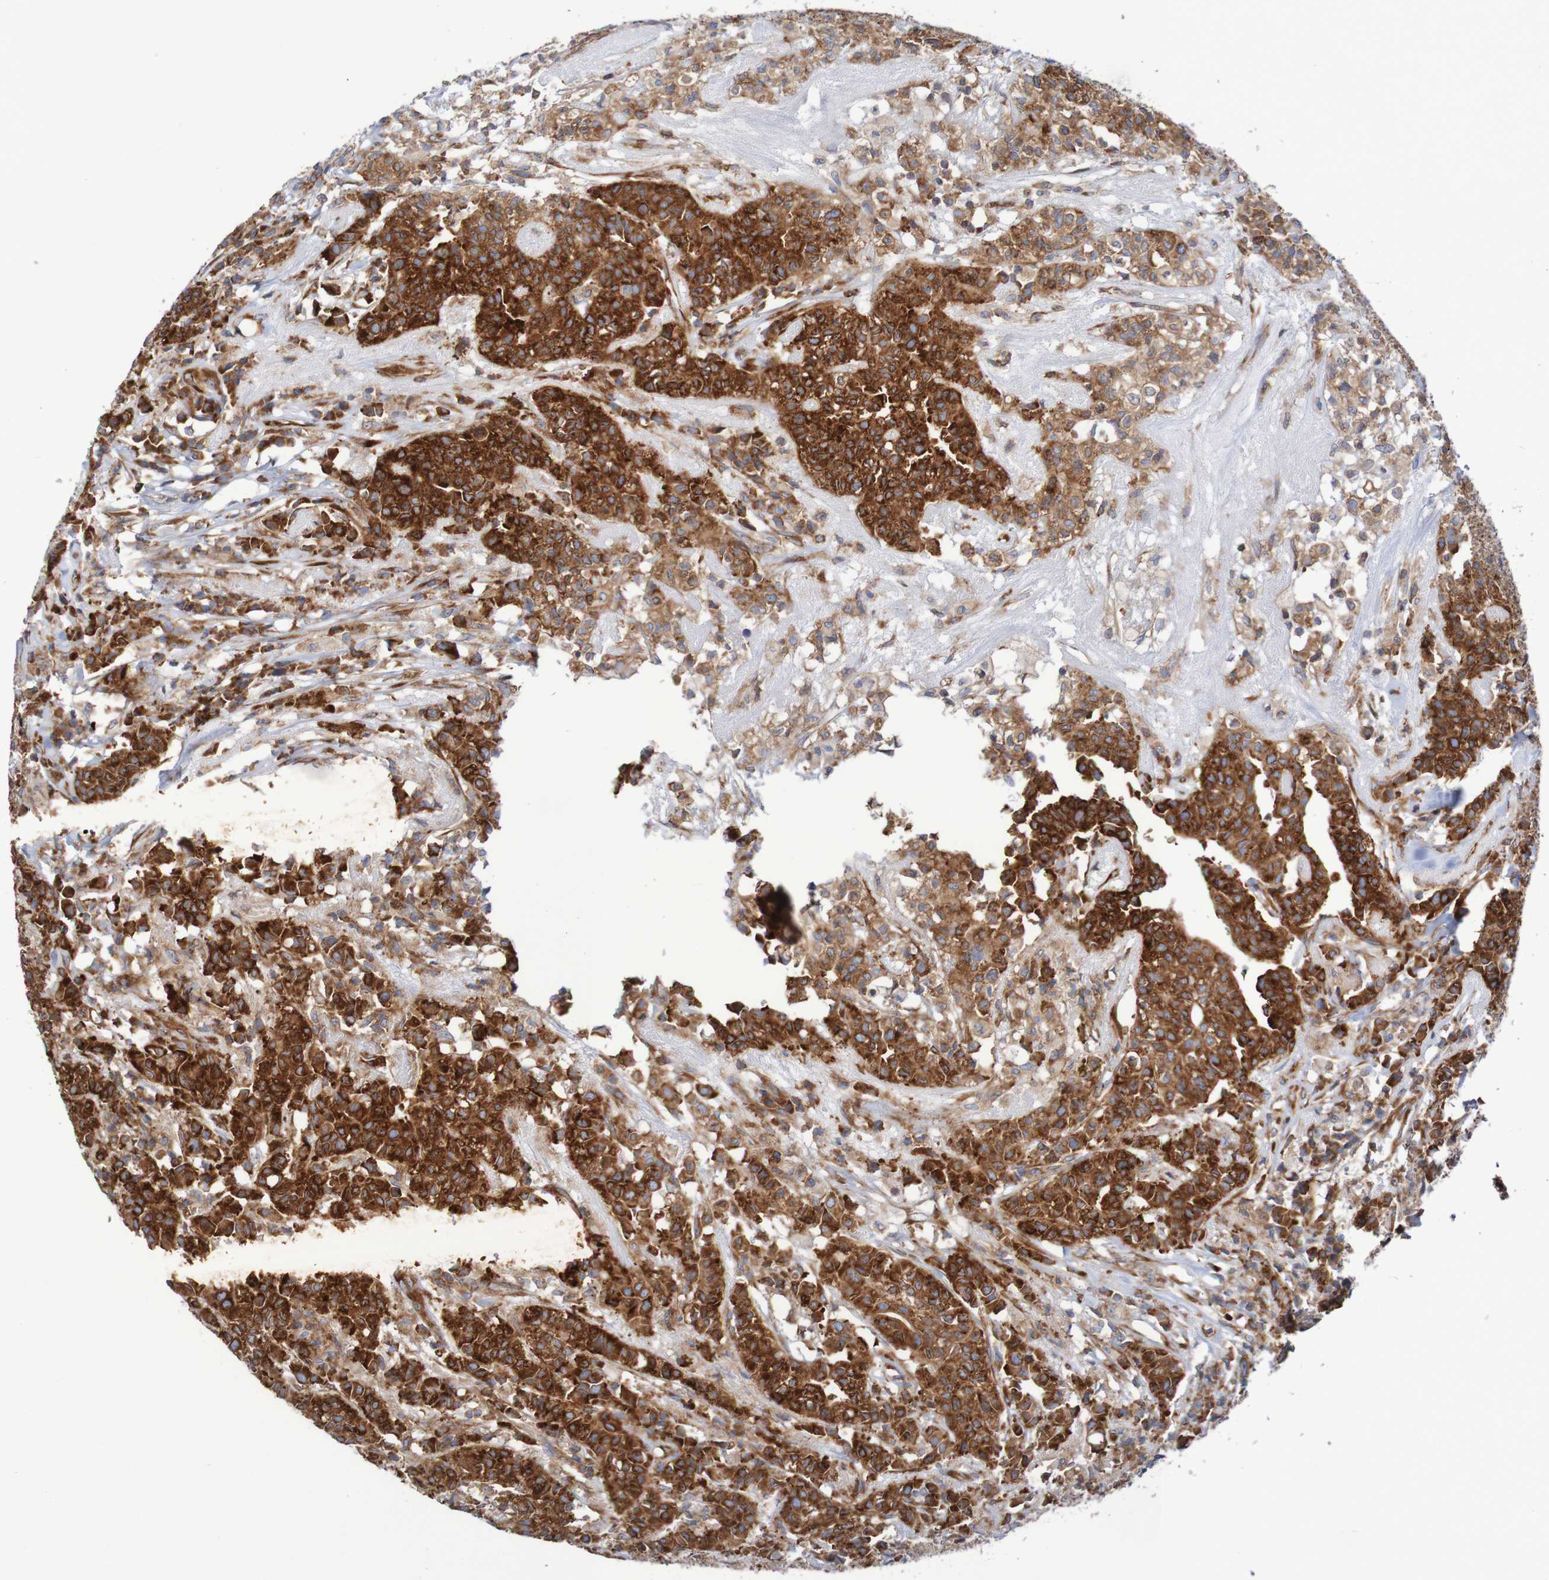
{"staining": {"intensity": "strong", "quantity": ">75%", "location": "cytoplasmic/membranous"}, "tissue": "head and neck cancer", "cell_type": "Tumor cells", "image_type": "cancer", "snomed": [{"axis": "morphology", "description": "Adenocarcinoma, NOS"}, {"axis": "topography", "description": "Salivary gland"}, {"axis": "topography", "description": "Head-Neck"}], "caption": "IHC of head and neck cancer demonstrates high levels of strong cytoplasmic/membranous positivity in about >75% of tumor cells. (Brightfield microscopy of DAB IHC at high magnification).", "gene": "FXR2", "patient": {"sex": "female", "age": 65}}